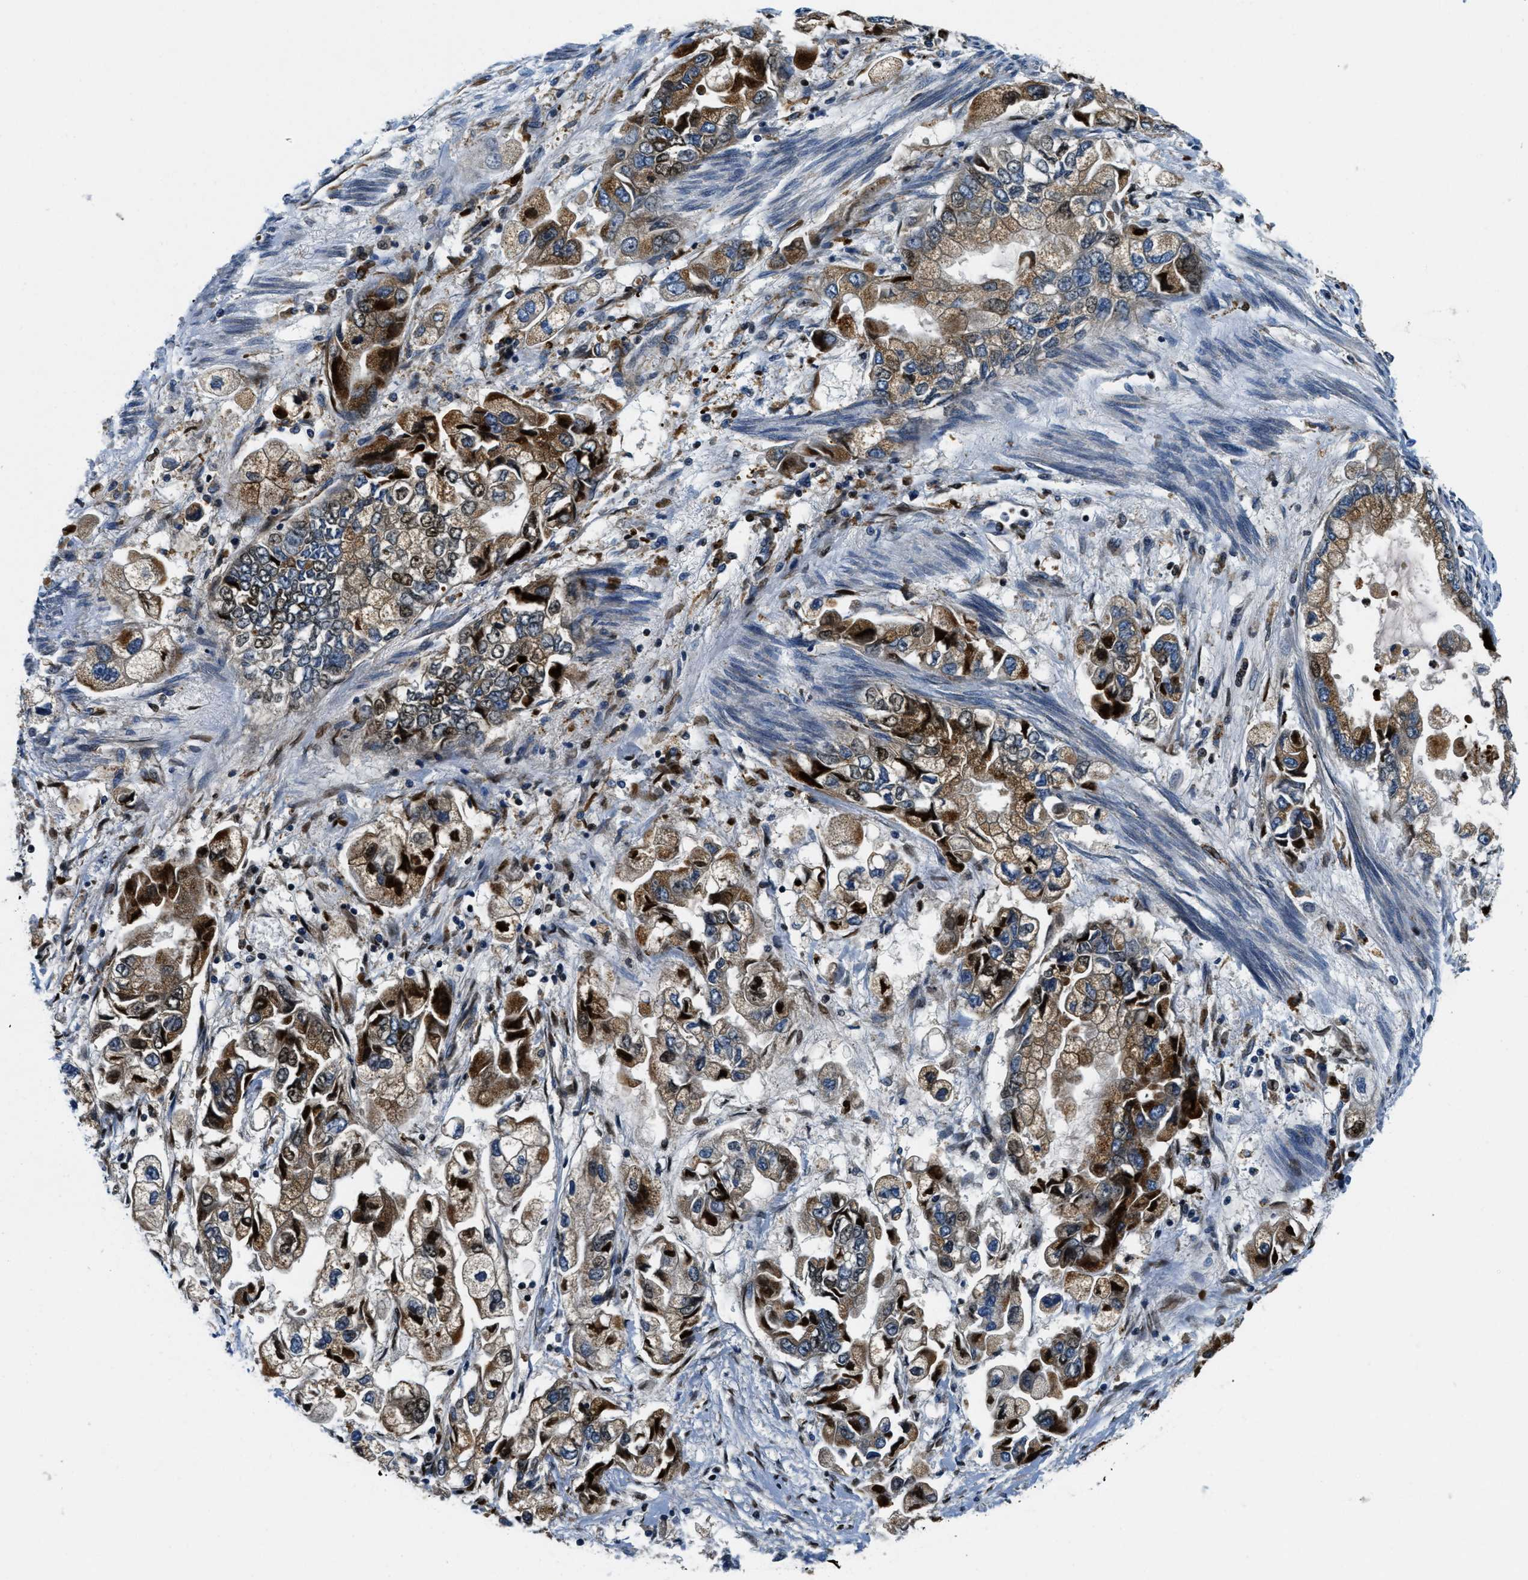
{"staining": {"intensity": "strong", "quantity": ">75%", "location": "cytoplasmic/membranous"}, "tissue": "stomach cancer", "cell_type": "Tumor cells", "image_type": "cancer", "snomed": [{"axis": "morphology", "description": "Normal tissue, NOS"}, {"axis": "morphology", "description": "Adenocarcinoma, NOS"}, {"axis": "topography", "description": "Stomach"}], "caption": "Stomach adenocarcinoma stained for a protein shows strong cytoplasmic/membranous positivity in tumor cells.", "gene": "GNS", "patient": {"sex": "male", "age": 62}}